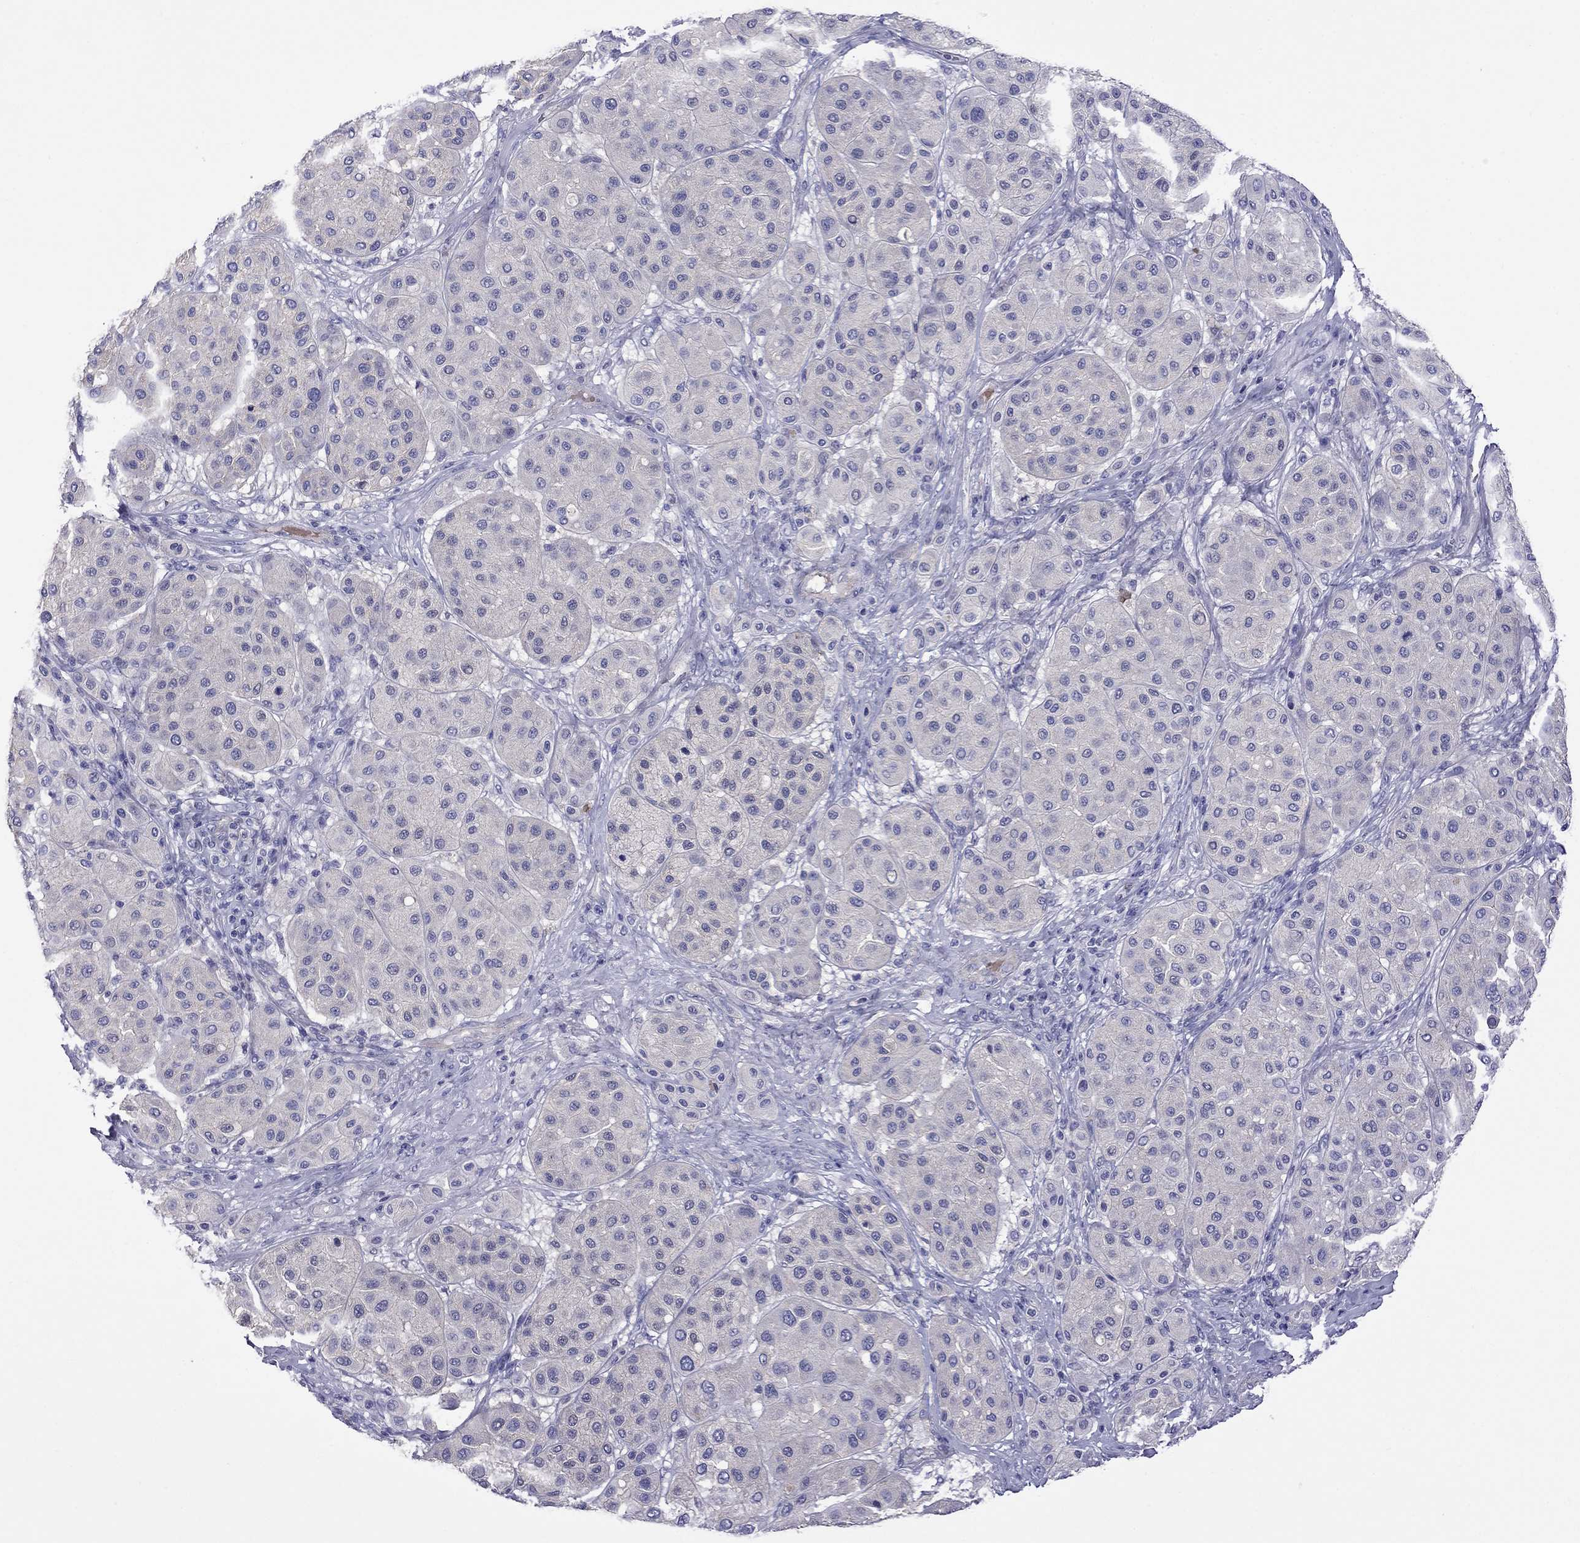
{"staining": {"intensity": "negative", "quantity": "none", "location": "none"}, "tissue": "melanoma", "cell_type": "Tumor cells", "image_type": "cancer", "snomed": [{"axis": "morphology", "description": "Malignant melanoma, Metastatic site"}, {"axis": "topography", "description": "Smooth muscle"}], "caption": "A high-resolution photomicrograph shows immunohistochemistry (IHC) staining of melanoma, which exhibits no significant staining in tumor cells. Brightfield microscopy of IHC stained with DAB (brown) and hematoxylin (blue), captured at high magnification.", "gene": "STAR", "patient": {"sex": "male", "age": 41}}